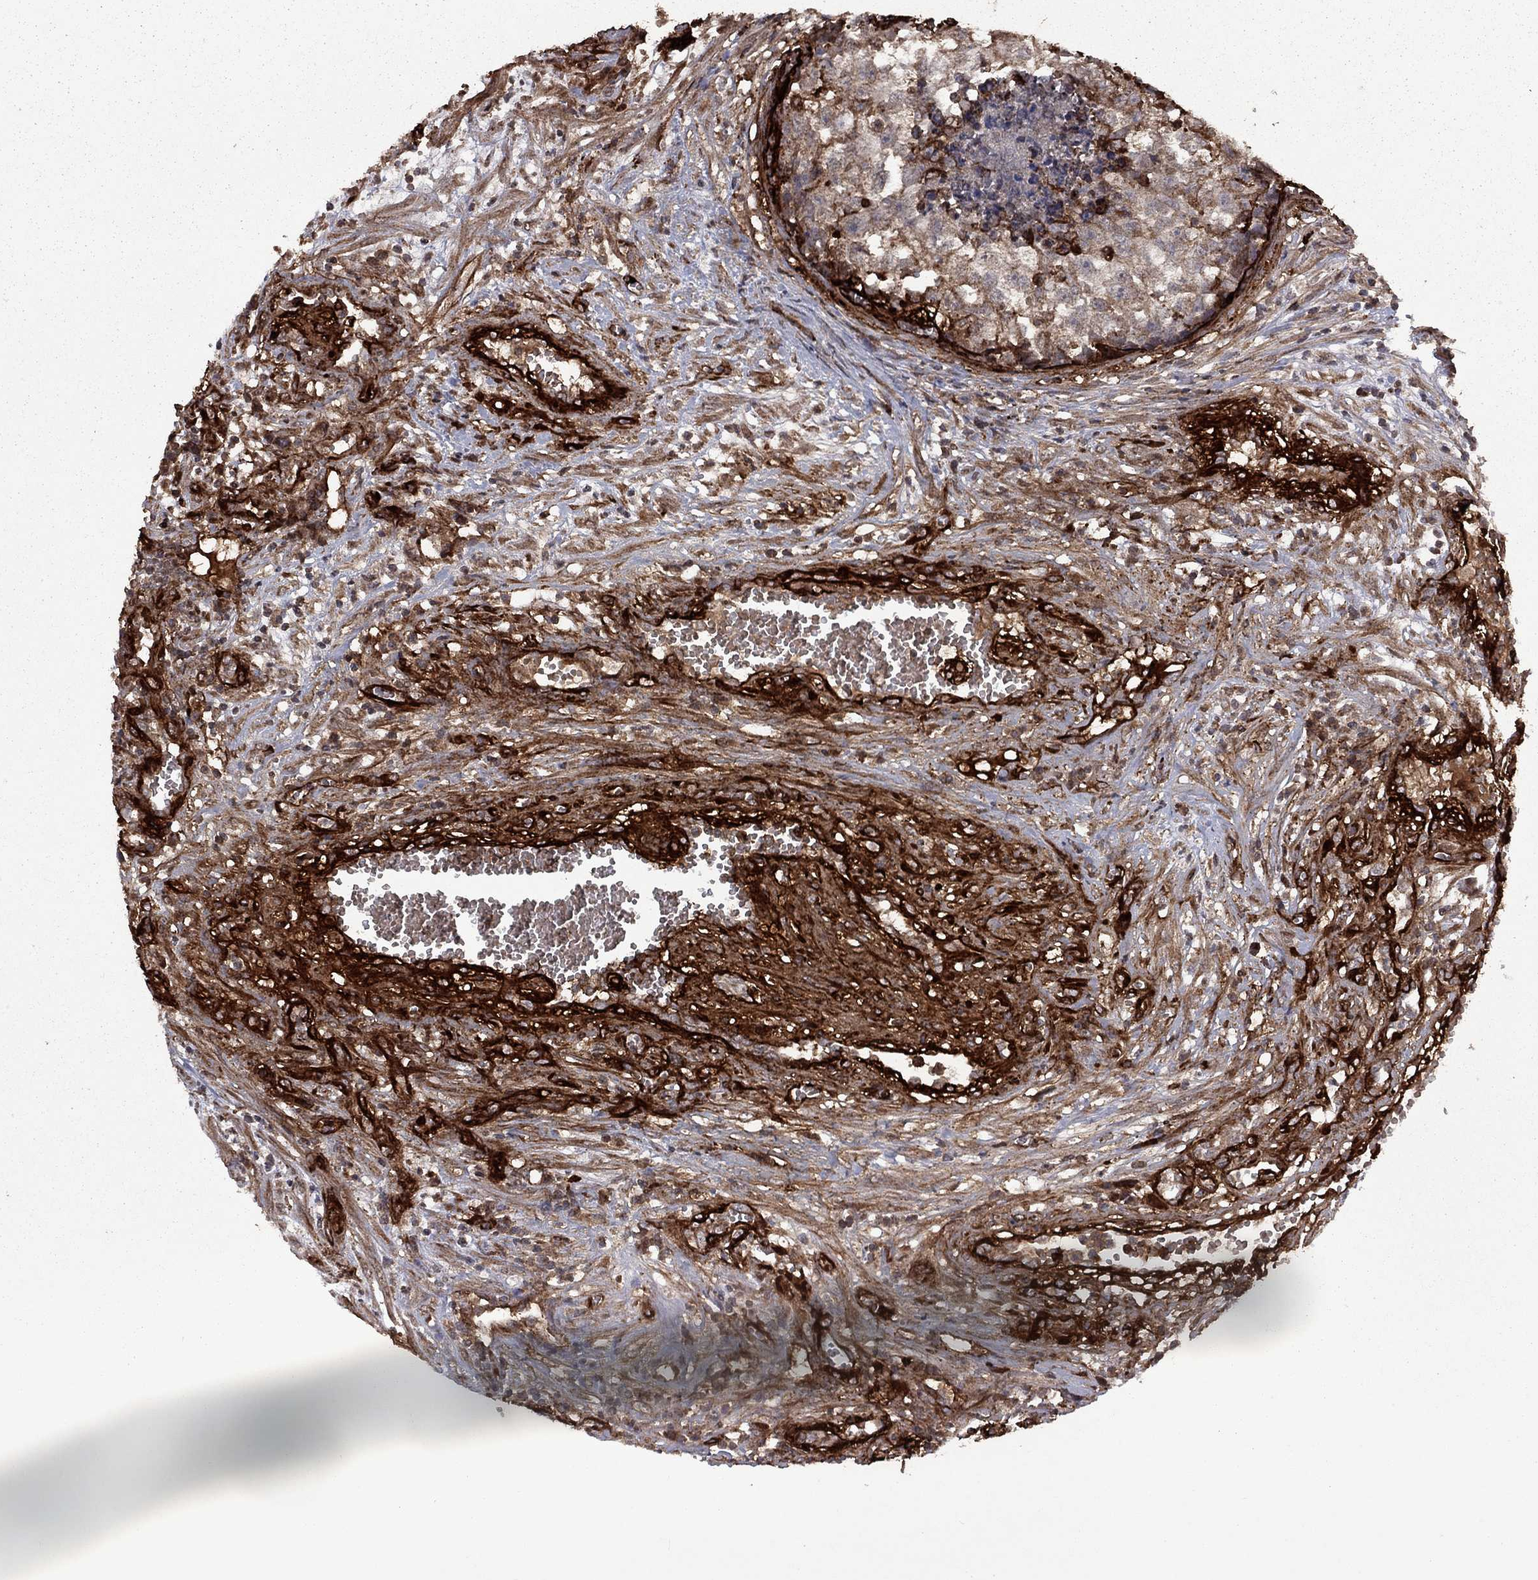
{"staining": {"intensity": "moderate", "quantity": "25%-75%", "location": "cytoplasmic/membranous"}, "tissue": "testis cancer", "cell_type": "Tumor cells", "image_type": "cancer", "snomed": [{"axis": "morphology", "description": "Seminoma, NOS"}, {"axis": "morphology", "description": "Carcinoma, Embryonal, NOS"}, {"axis": "topography", "description": "Testis"}], "caption": "This histopathology image reveals immunohistochemistry (IHC) staining of human testis seminoma, with medium moderate cytoplasmic/membranous expression in about 25%-75% of tumor cells.", "gene": "COL18A1", "patient": {"sex": "male", "age": 22}}